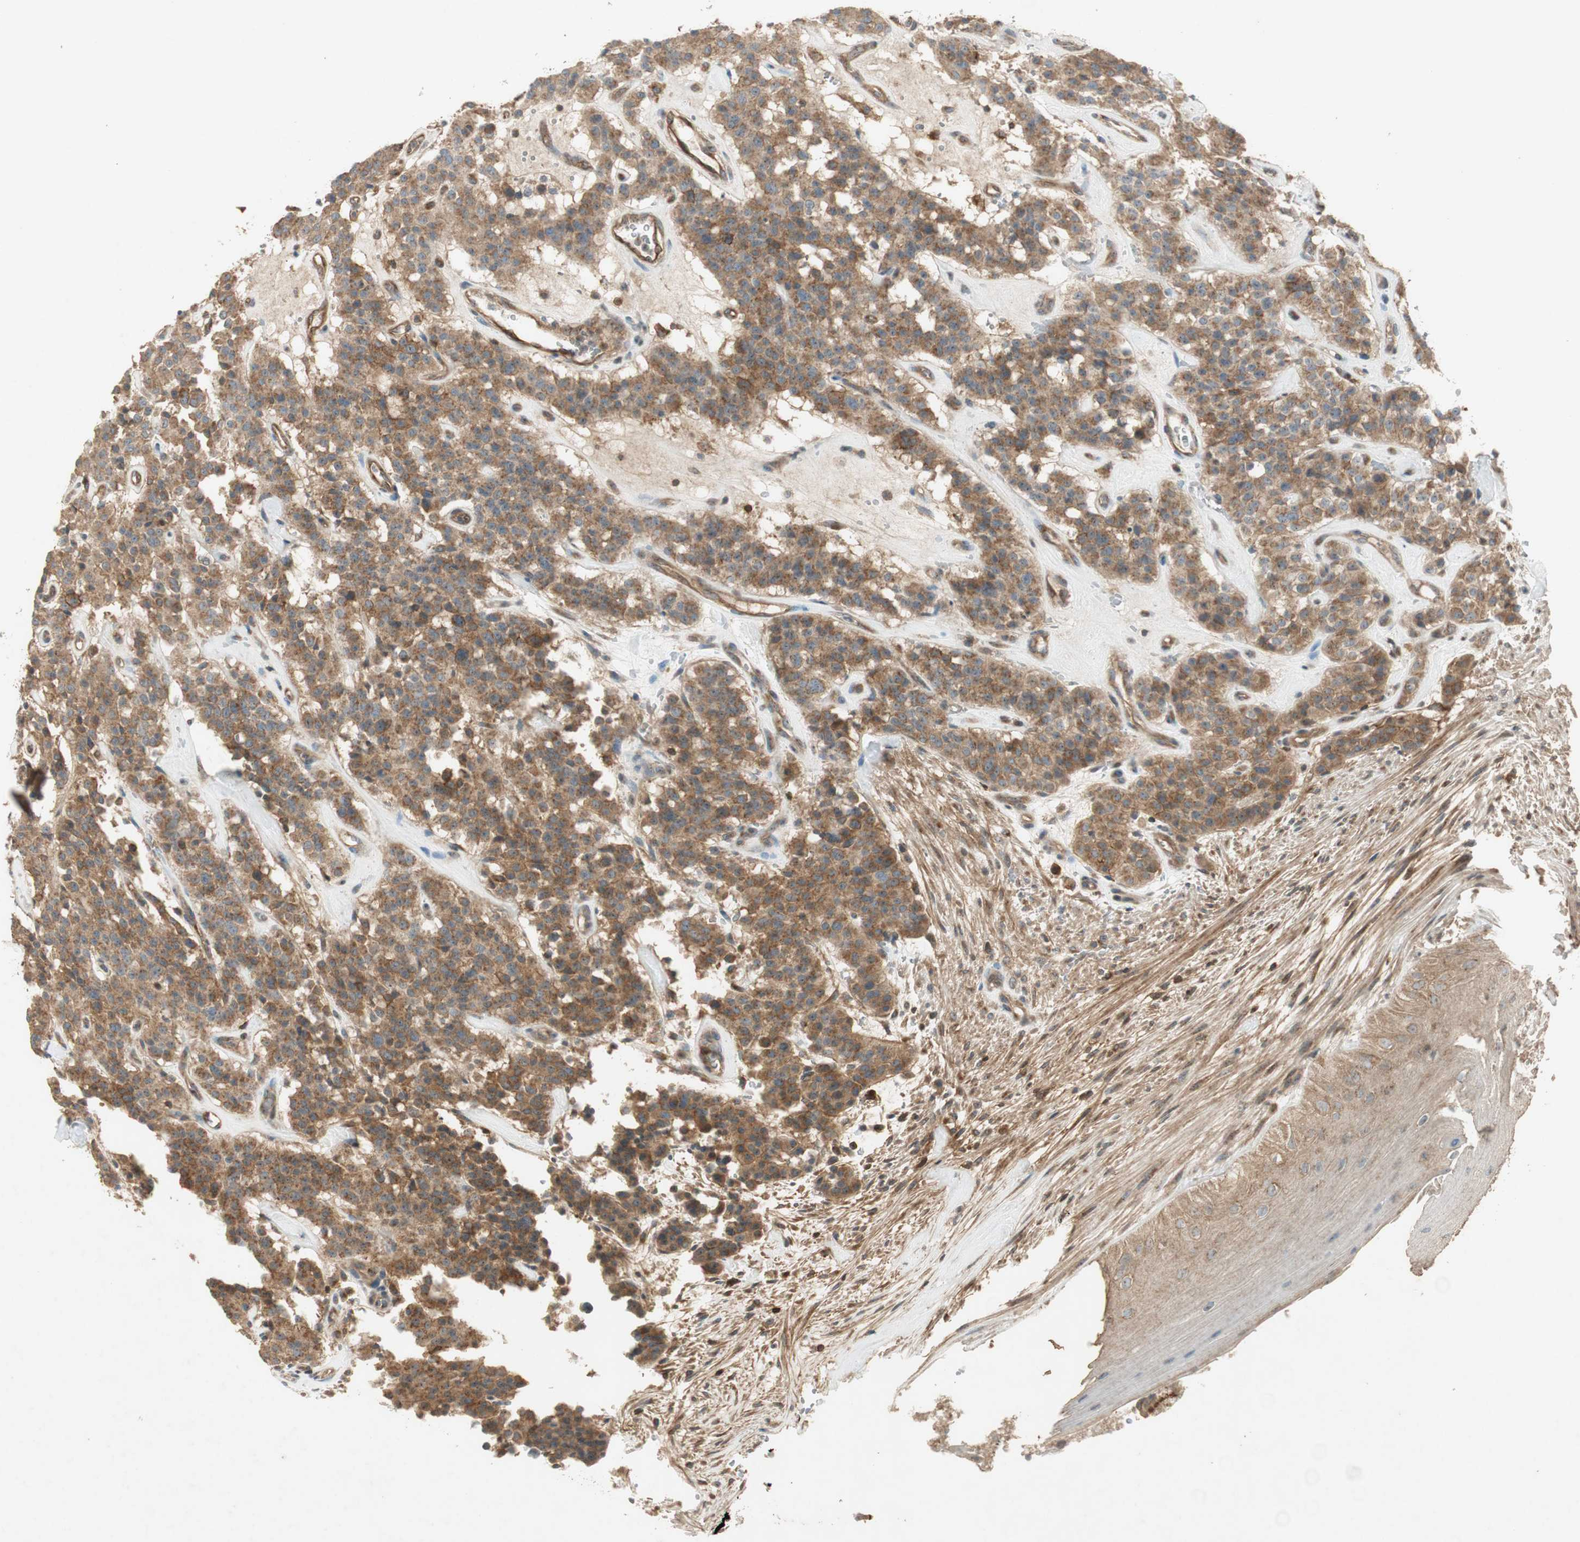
{"staining": {"intensity": "moderate", "quantity": ">75%", "location": "cytoplasmic/membranous"}, "tissue": "carcinoid", "cell_type": "Tumor cells", "image_type": "cancer", "snomed": [{"axis": "morphology", "description": "Carcinoid, malignant, NOS"}, {"axis": "topography", "description": "Lung"}], "caption": "Carcinoid stained for a protein (brown) displays moderate cytoplasmic/membranous positive positivity in approximately >75% of tumor cells.", "gene": "BTN3A3", "patient": {"sex": "male", "age": 30}}